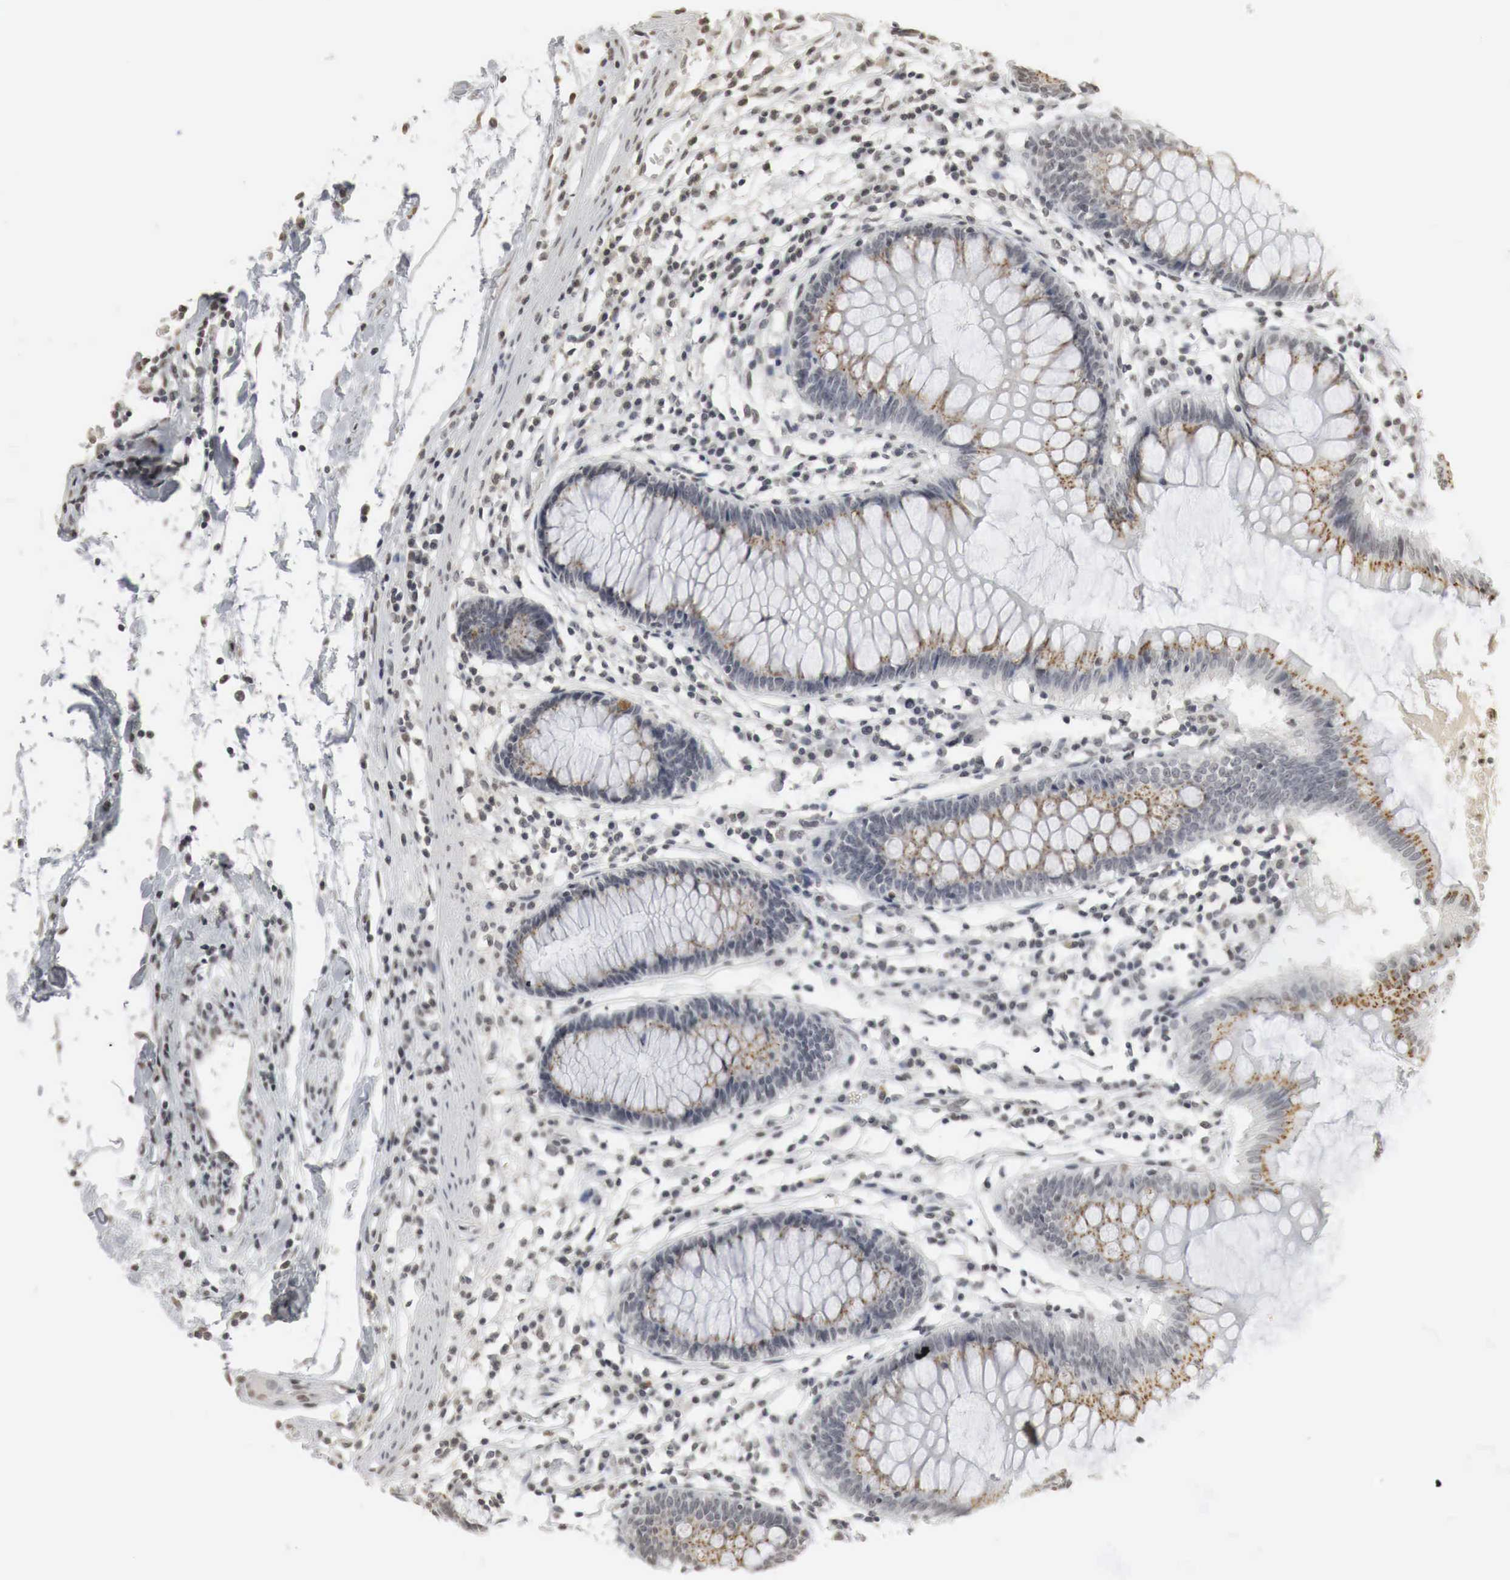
{"staining": {"intensity": "moderate", "quantity": ">75%", "location": "nuclear"}, "tissue": "colon", "cell_type": "Endothelial cells", "image_type": "normal", "snomed": [{"axis": "morphology", "description": "Normal tissue, NOS"}, {"axis": "topography", "description": "Colon"}], "caption": "Immunohistochemical staining of normal colon displays medium levels of moderate nuclear positivity in about >75% of endothelial cells.", "gene": "ERBB4", "patient": {"sex": "female", "age": 55}}